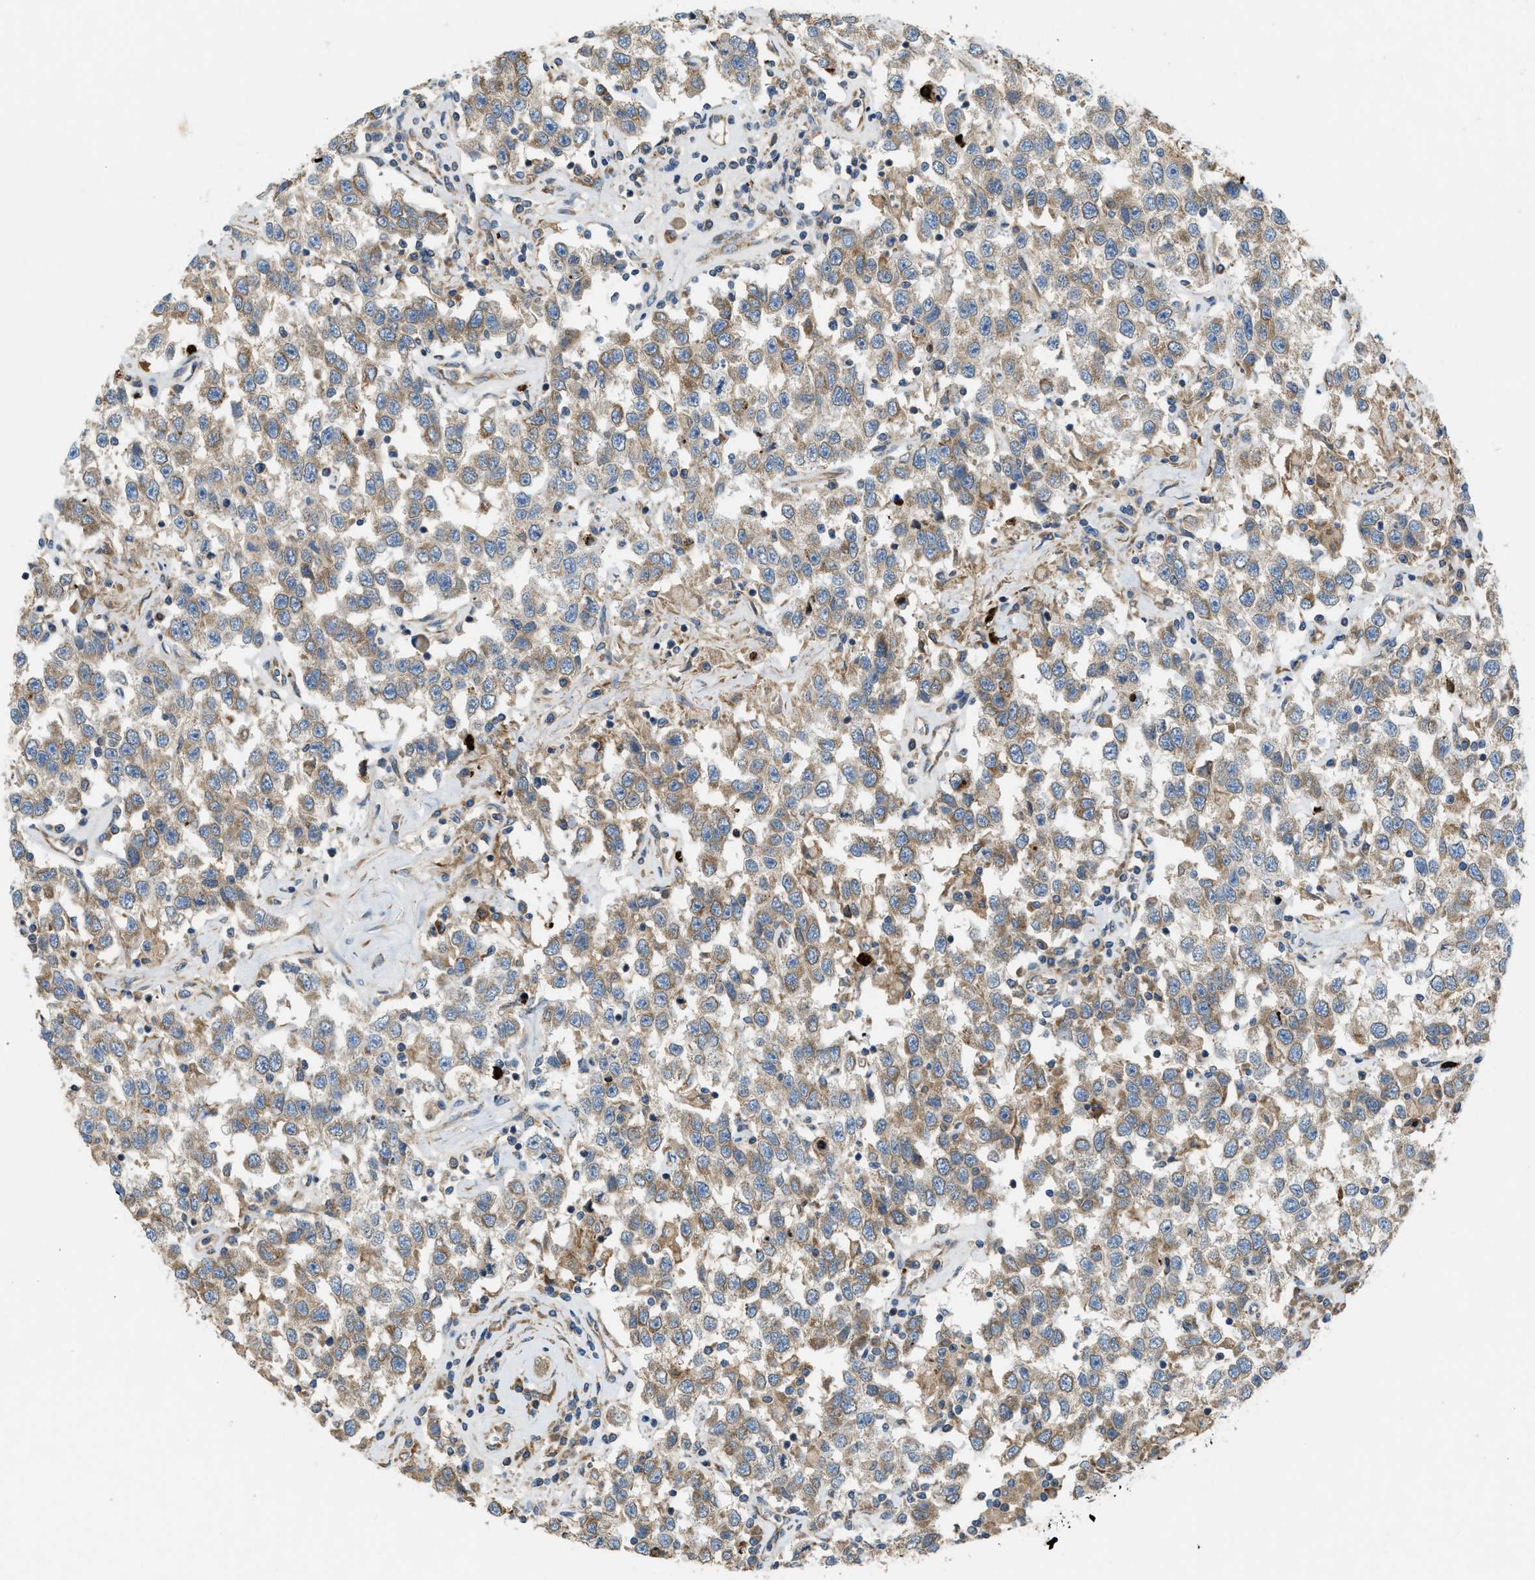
{"staining": {"intensity": "moderate", "quantity": ">75%", "location": "cytoplasmic/membranous"}, "tissue": "testis cancer", "cell_type": "Tumor cells", "image_type": "cancer", "snomed": [{"axis": "morphology", "description": "Seminoma, NOS"}, {"axis": "topography", "description": "Testis"}], "caption": "Tumor cells display medium levels of moderate cytoplasmic/membranous positivity in approximately >75% of cells in human testis cancer.", "gene": "TMEM68", "patient": {"sex": "male", "age": 41}}